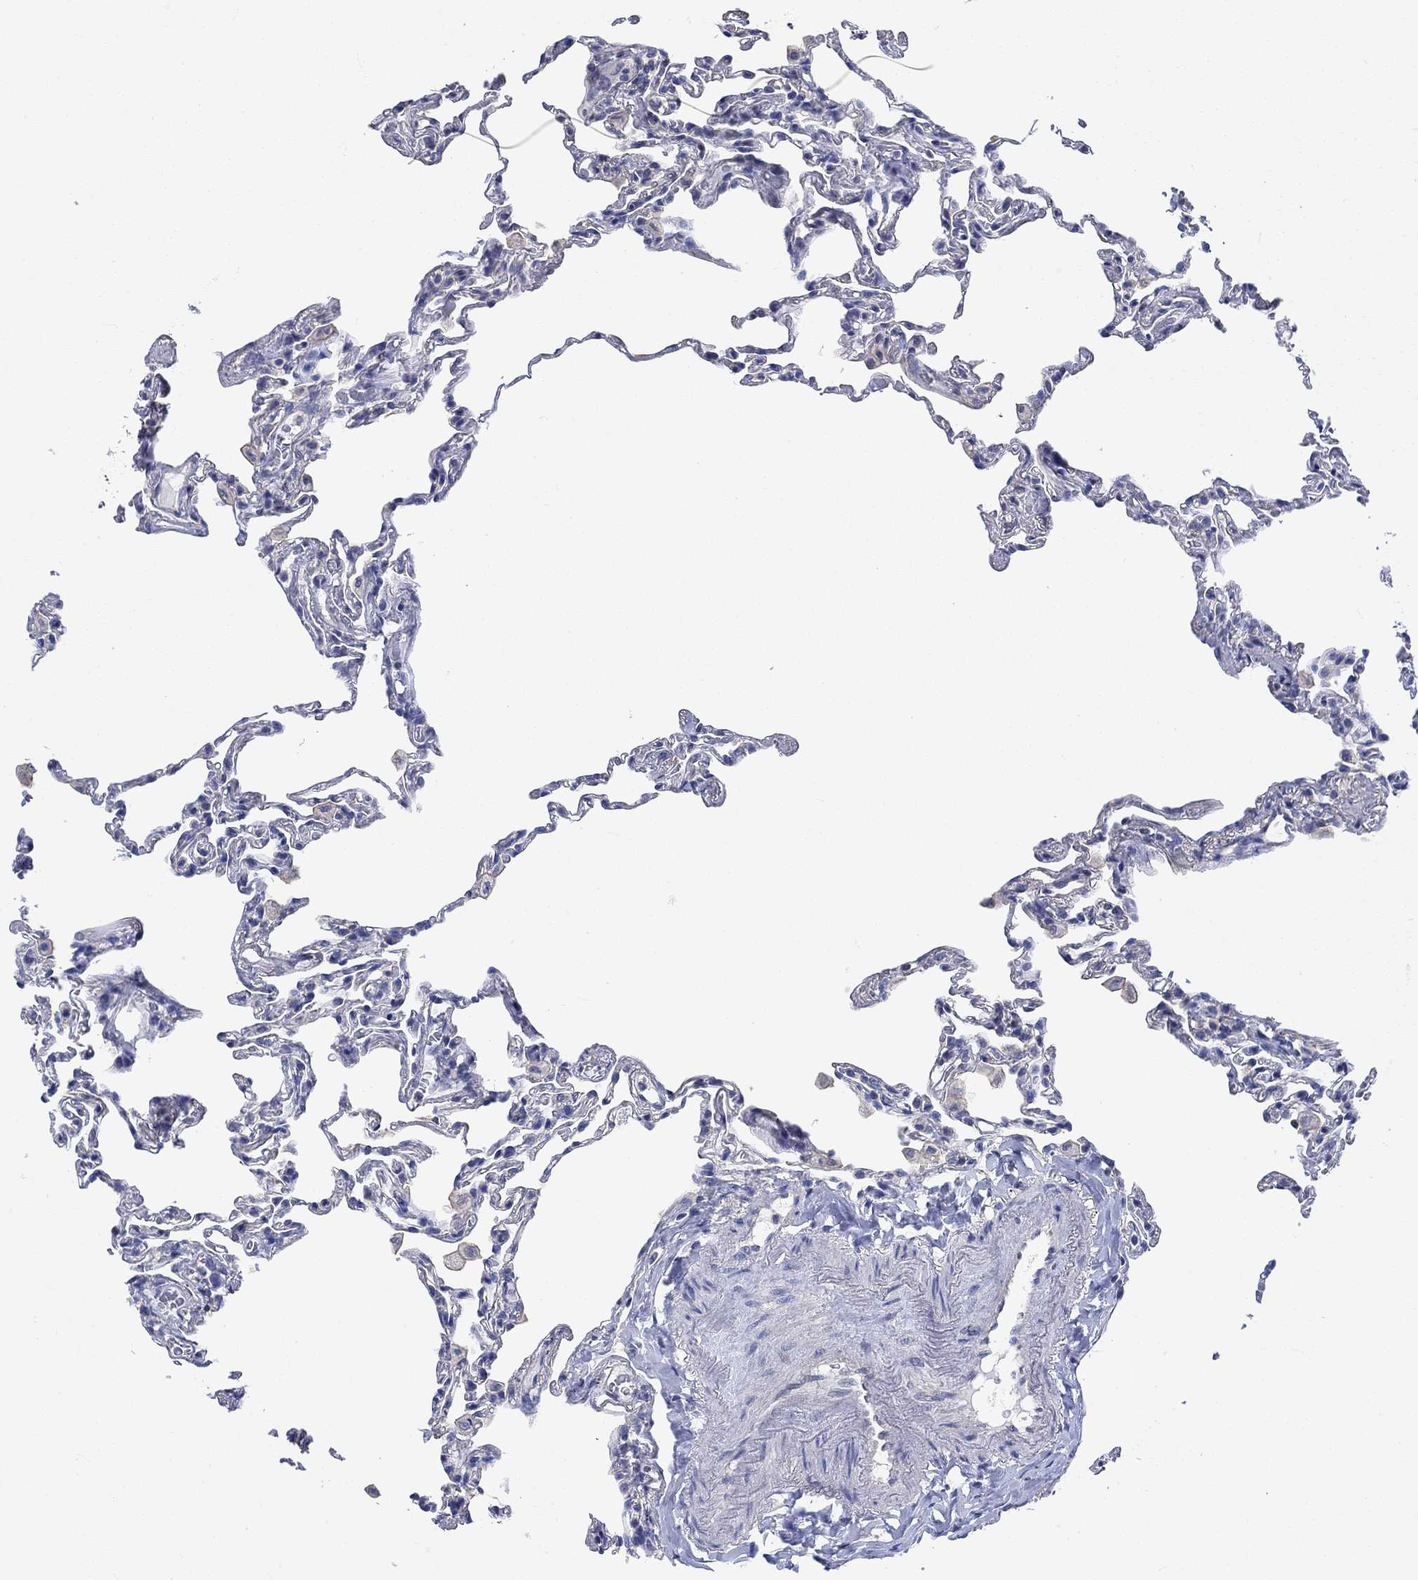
{"staining": {"intensity": "negative", "quantity": "none", "location": "none"}, "tissue": "lung", "cell_type": "Alveolar cells", "image_type": "normal", "snomed": [{"axis": "morphology", "description": "Normal tissue, NOS"}, {"axis": "topography", "description": "Lung"}], "caption": "Immunohistochemistry image of normal human lung stained for a protein (brown), which reveals no staining in alveolar cells.", "gene": "AGRP", "patient": {"sex": "female", "age": 57}}